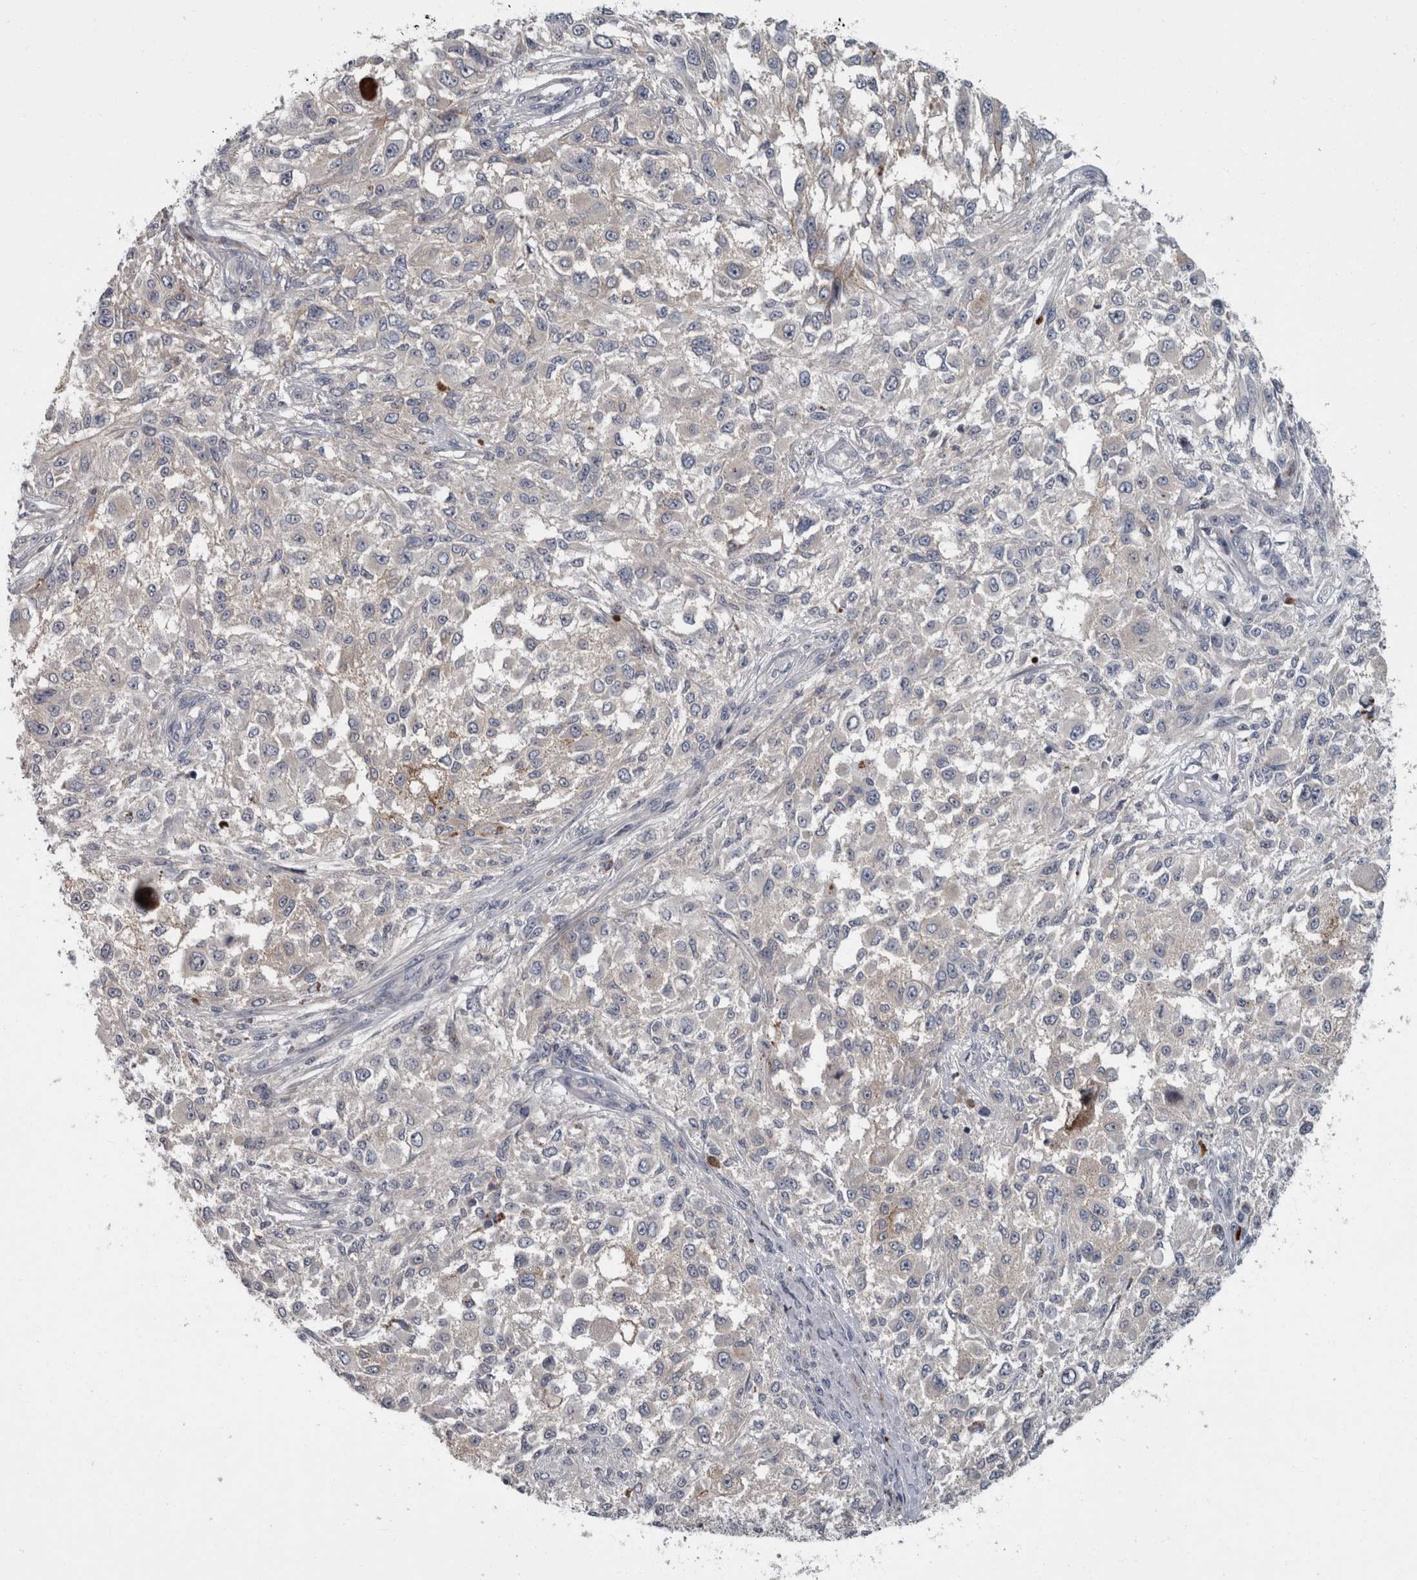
{"staining": {"intensity": "moderate", "quantity": "<25%", "location": "cytoplasmic/membranous"}, "tissue": "melanoma", "cell_type": "Tumor cells", "image_type": "cancer", "snomed": [{"axis": "morphology", "description": "Necrosis, NOS"}, {"axis": "morphology", "description": "Malignant melanoma, NOS"}, {"axis": "topography", "description": "Skin"}], "caption": "Tumor cells display moderate cytoplasmic/membranous positivity in about <25% of cells in malignant melanoma.", "gene": "CDC42BPG", "patient": {"sex": "female", "age": 87}}